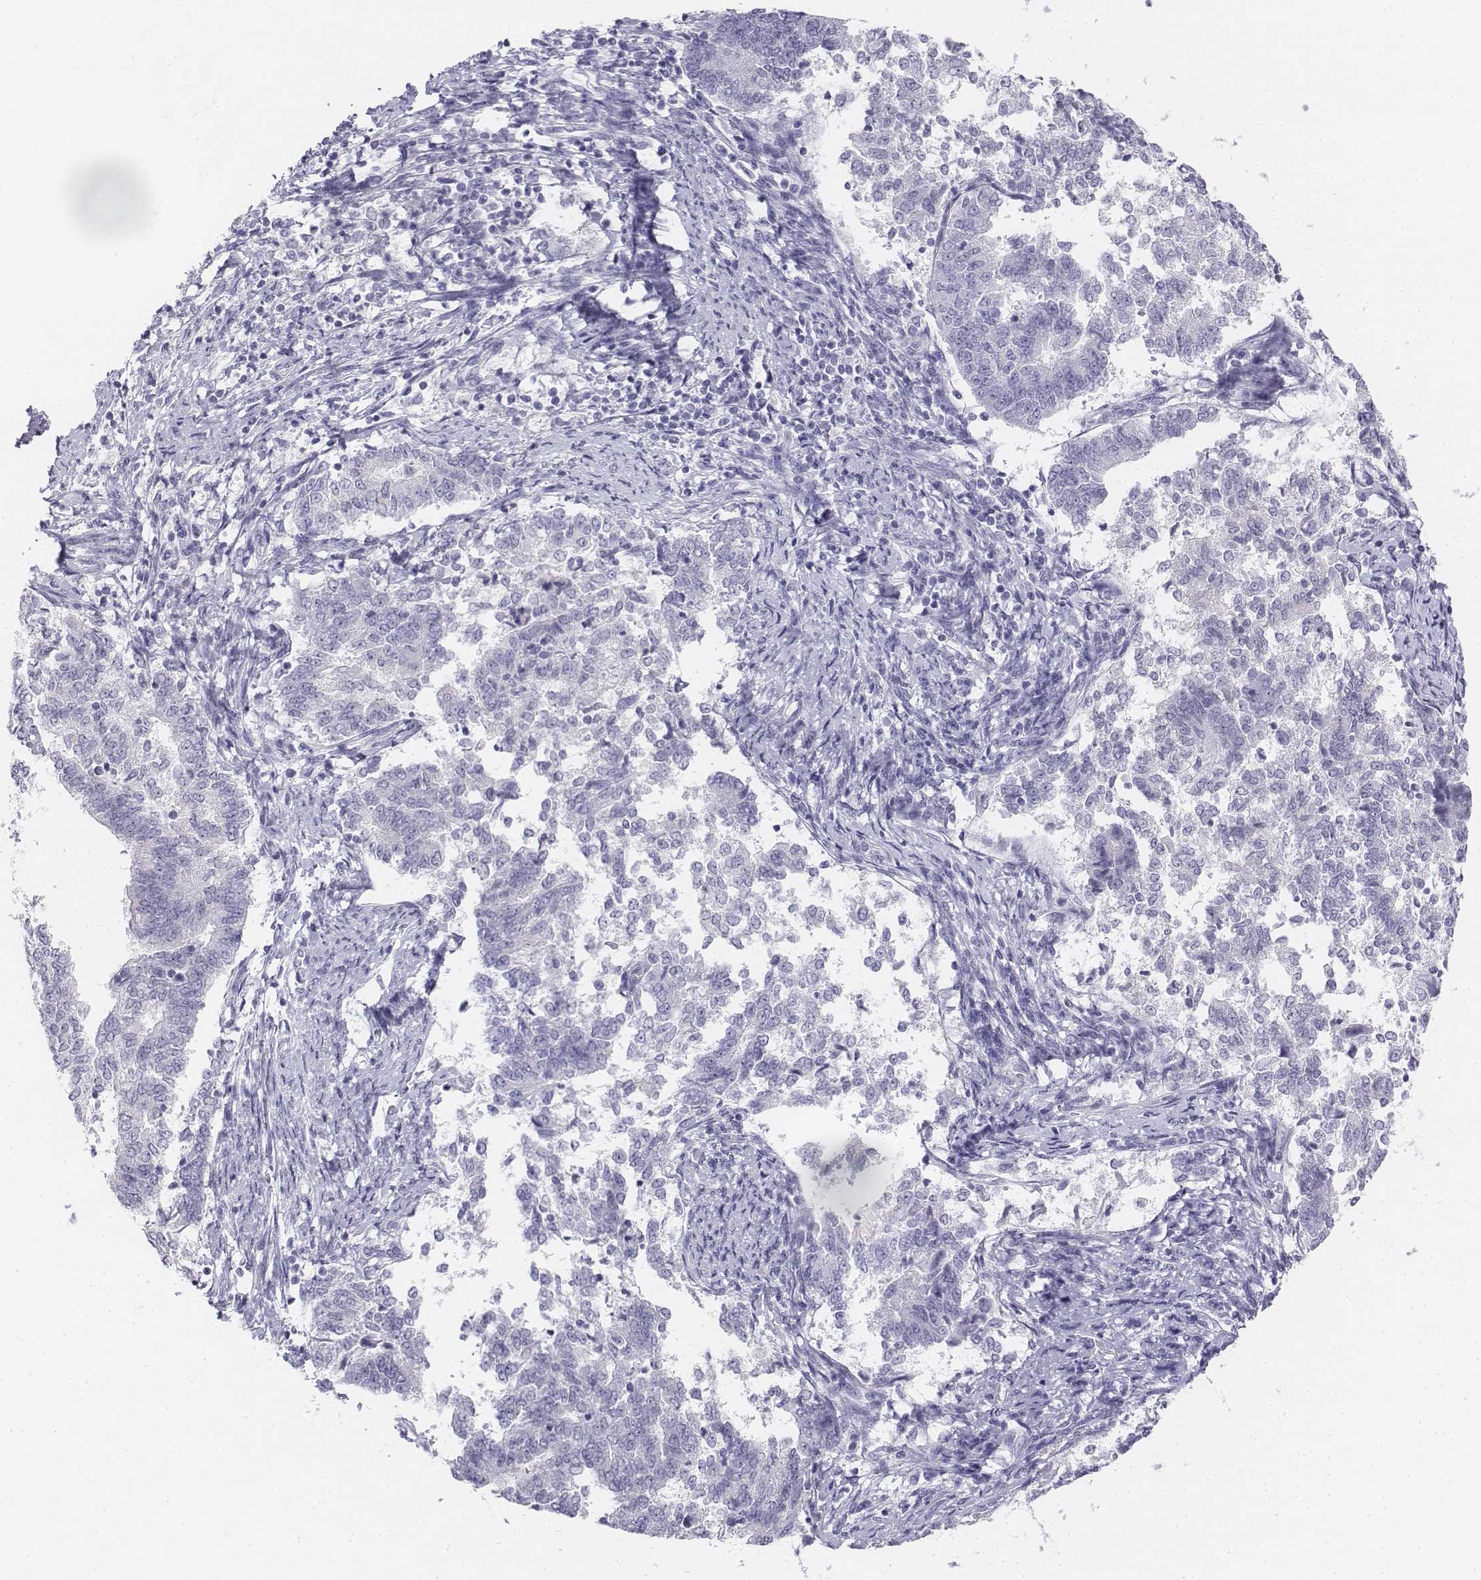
{"staining": {"intensity": "negative", "quantity": "none", "location": "none"}, "tissue": "endometrial cancer", "cell_type": "Tumor cells", "image_type": "cancer", "snomed": [{"axis": "morphology", "description": "Adenocarcinoma, NOS"}, {"axis": "topography", "description": "Endometrium"}], "caption": "IHC image of neoplastic tissue: endometrial adenocarcinoma stained with DAB demonstrates no significant protein staining in tumor cells.", "gene": "UCN2", "patient": {"sex": "female", "age": 65}}